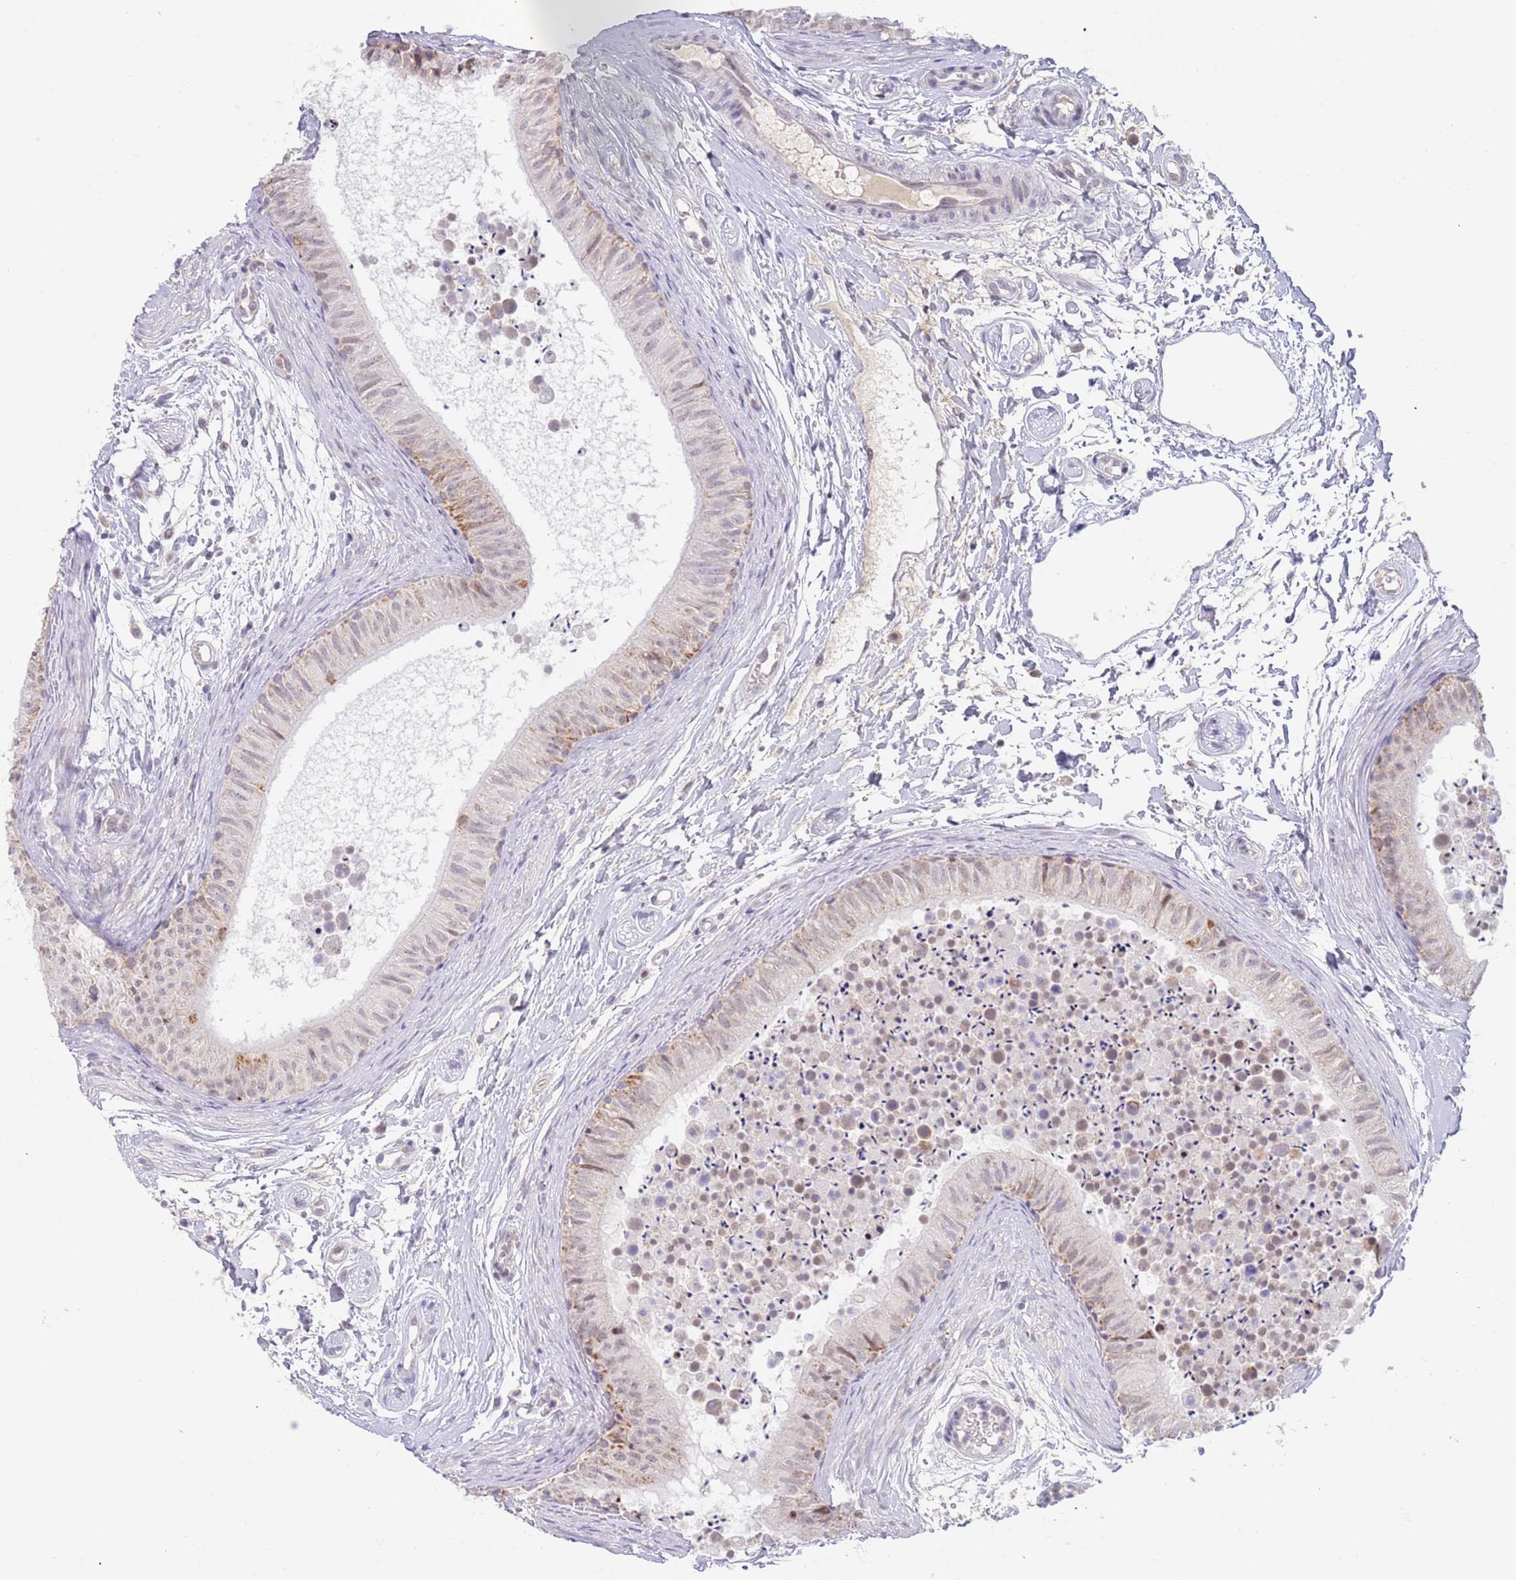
{"staining": {"intensity": "moderate", "quantity": "25%-75%", "location": "cytoplasmic/membranous,nuclear"}, "tissue": "epididymis", "cell_type": "Glandular cells", "image_type": "normal", "snomed": [{"axis": "morphology", "description": "Normal tissue, NOS"}, {"axis": "topography", "description": "Epididymis"}], "caption": "Protein analysis of benign epididymis shows moderate cytoplasmic/membranous,nuclear expression in approximately 25%-75% of glandular cells.", "gene": "TIMM13", "patient": {"sex": "male", "age": 15}}